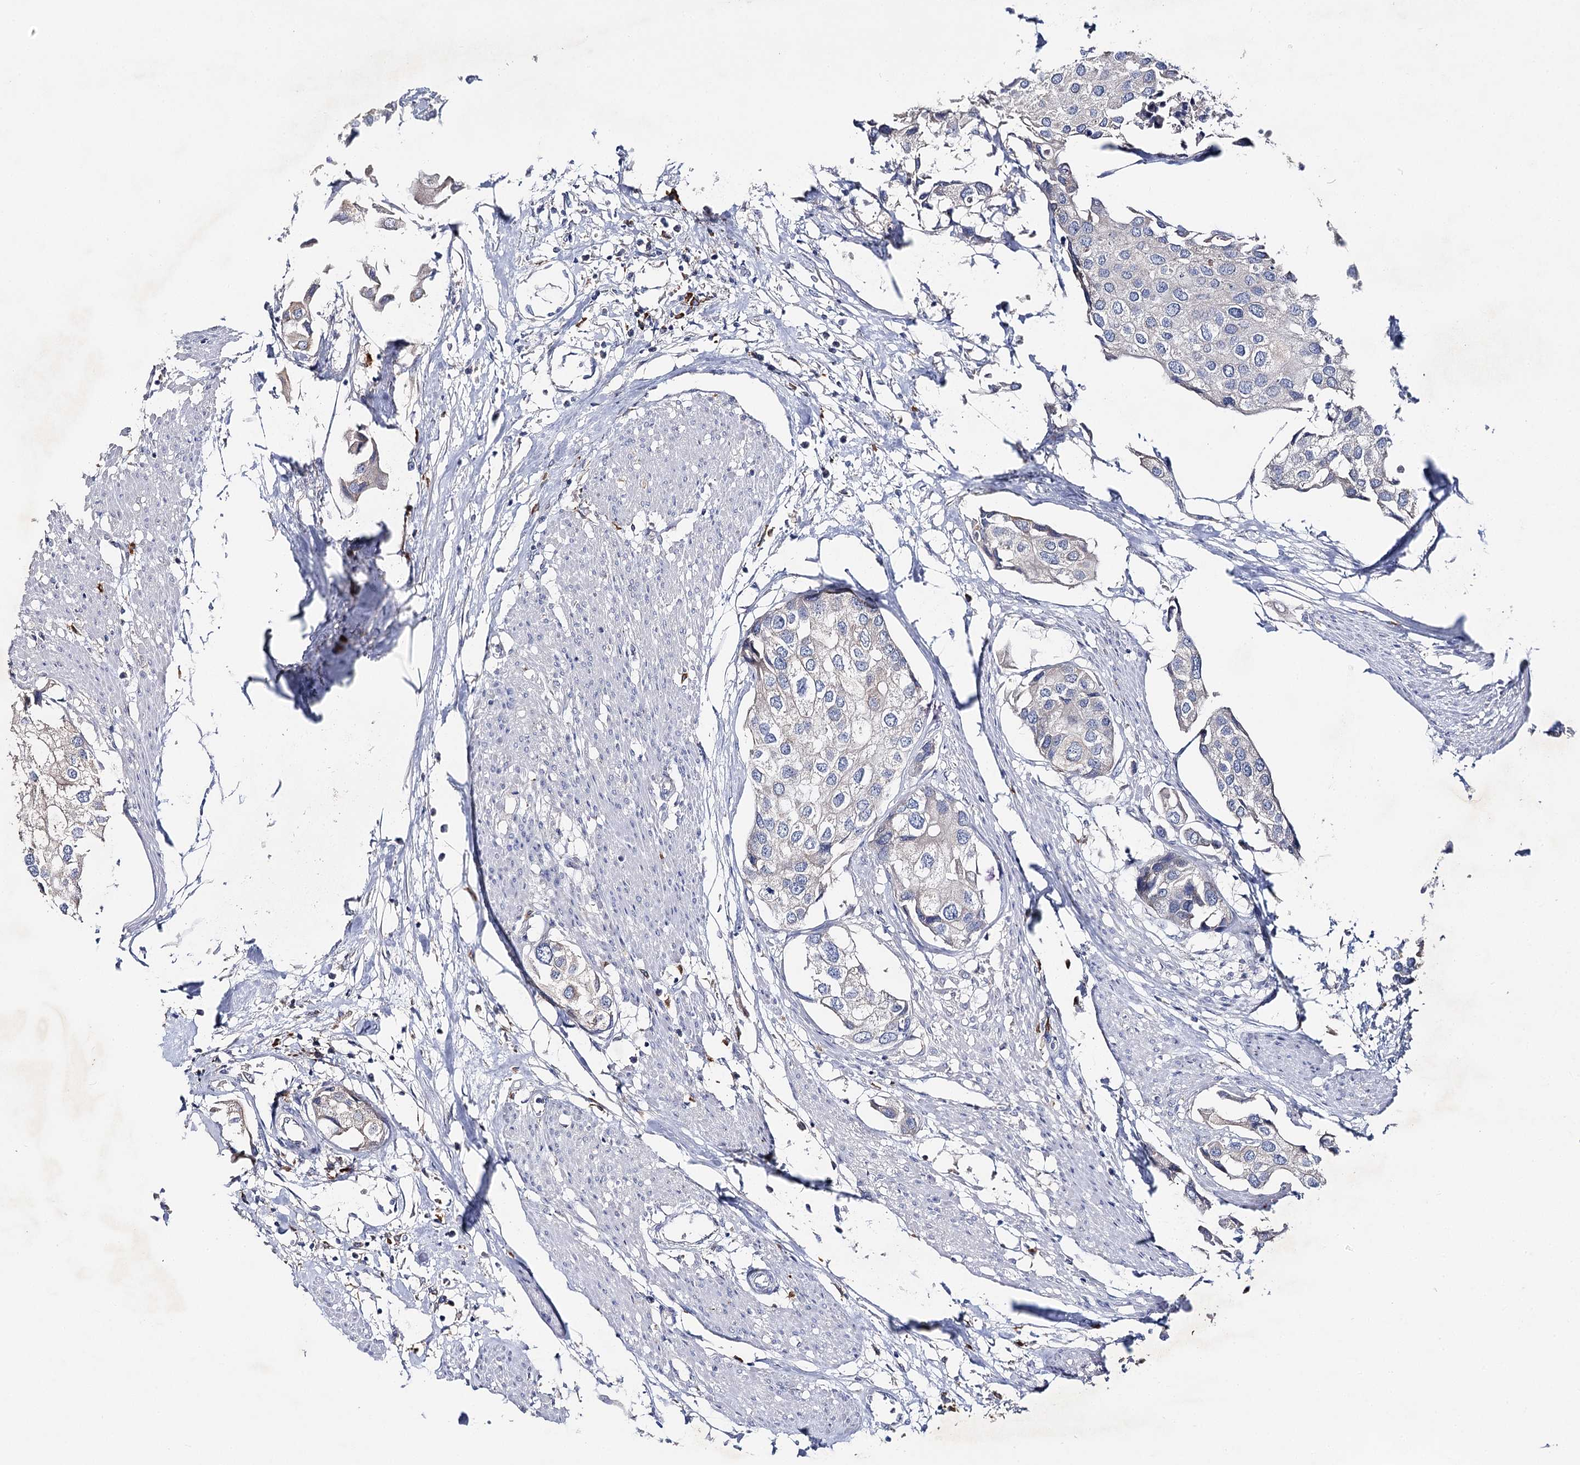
{"staining": {"intensity": "negative", "quantity": "none", "location": "none"}, "tissue": "urothelial cancer", "cell_type": "Tumor cells", "image_type": "cancer", "snomed": [{"axis": "morphology", "description": "Urothelial carcinoma, High grade"}, {"axis": "topography", "description": "Urinary bladder"}], "caption": "Immunohistochemistry of human urothelial carcinoma (high-grade) demonstrates no staining in tumor cells.", "gene": "IL1RAP", "patient": {"sex": "male", "age": 64}}